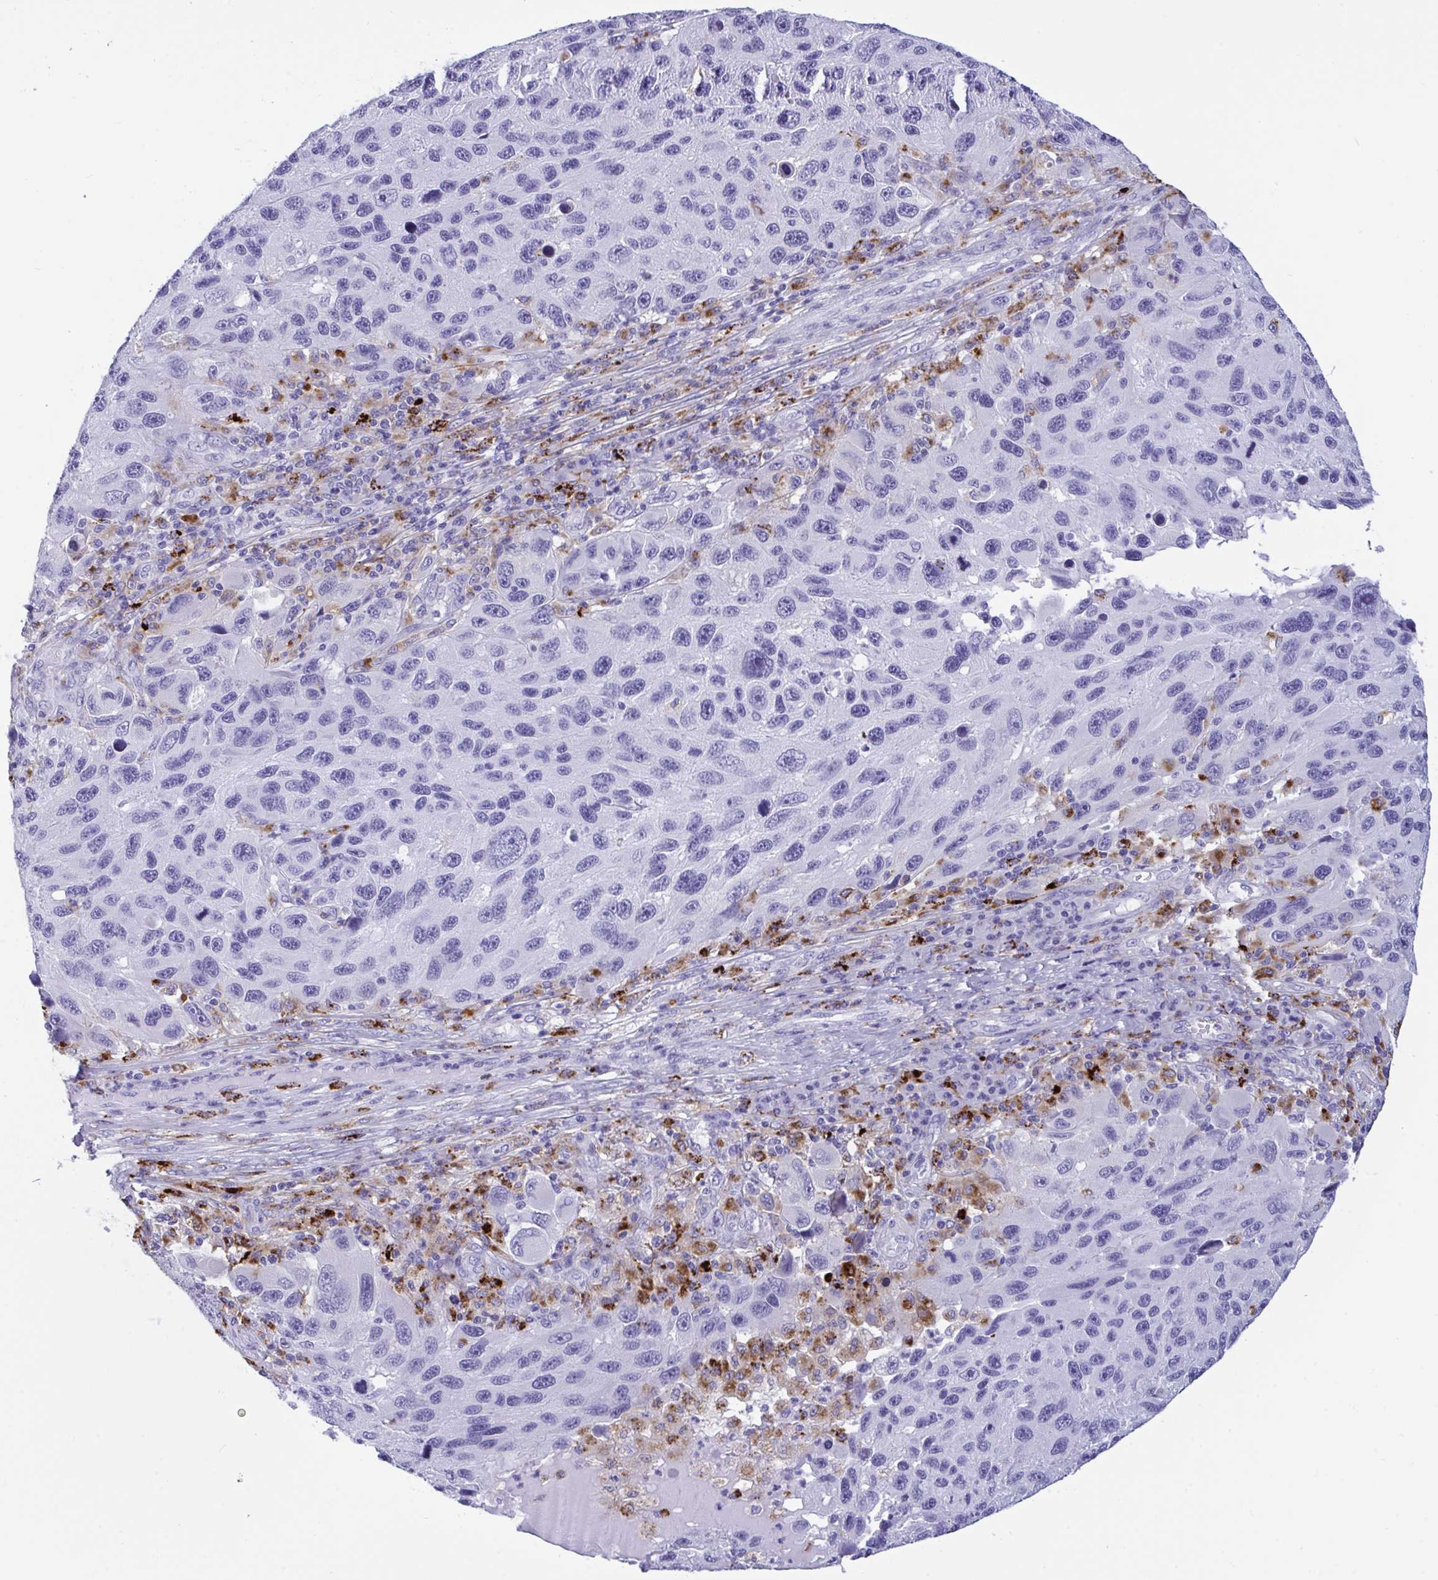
{"staining": {"intensity": "negative", "quantity": "none", "location": "none"}, "tissue": "melanoma", "cell_type": "Tumor cells", "image_type": "cancer", "snomed": [{"axis": "morphology", "description": "Malignant melanoma, NOS"}, {"axis": "topography", "description": "Skin"}], "caption": "IHC of human malignant melanoma reveals no positivity in tumor cells. (DAB immunohistochemistry, high magnification).", "gene": "CPVL", "patient": {"sex": "male", "age": 53}}